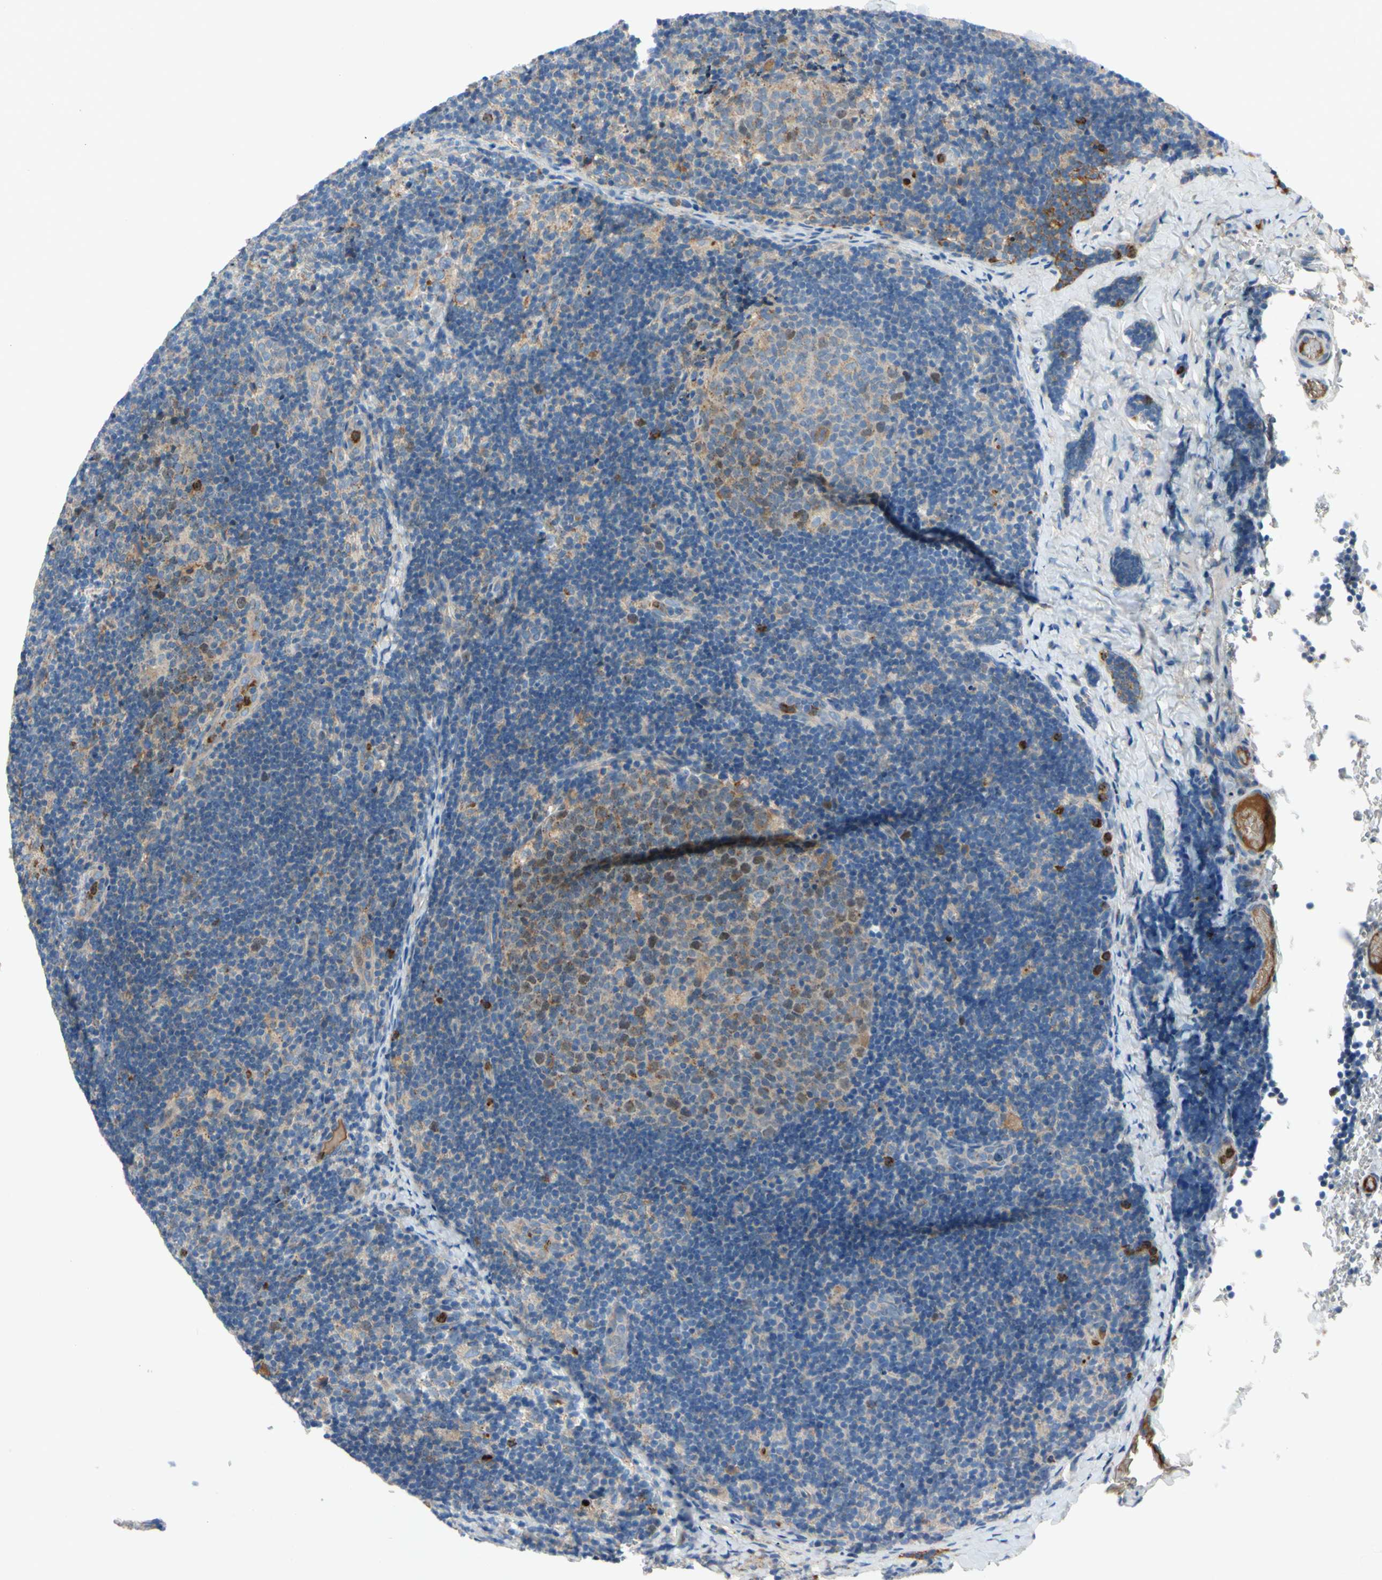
{"staining": {"intensity": "moderate", "quantity": "<25%", "location": "cytoplasmic/membranous"}, "tissue": "lymph node", "cell_type": "Germinal center cells", "image_type": "normal", "snomed": [{"axis": "morphology", "description": "Normal tissue, NOS"}, {"axis": "topography", "description": "Lymph node"}], "caption": "A brown stain highlights moderate cytoplasmic/membranous expression of a protein in germinal center cells of benign human lymph node. (DAB (3,3'-diaminobenzidine) IHC with brightfield microscopy, high magnification).", "gene": "HJURP", "patient": {"sex": "female", "age": 14}}